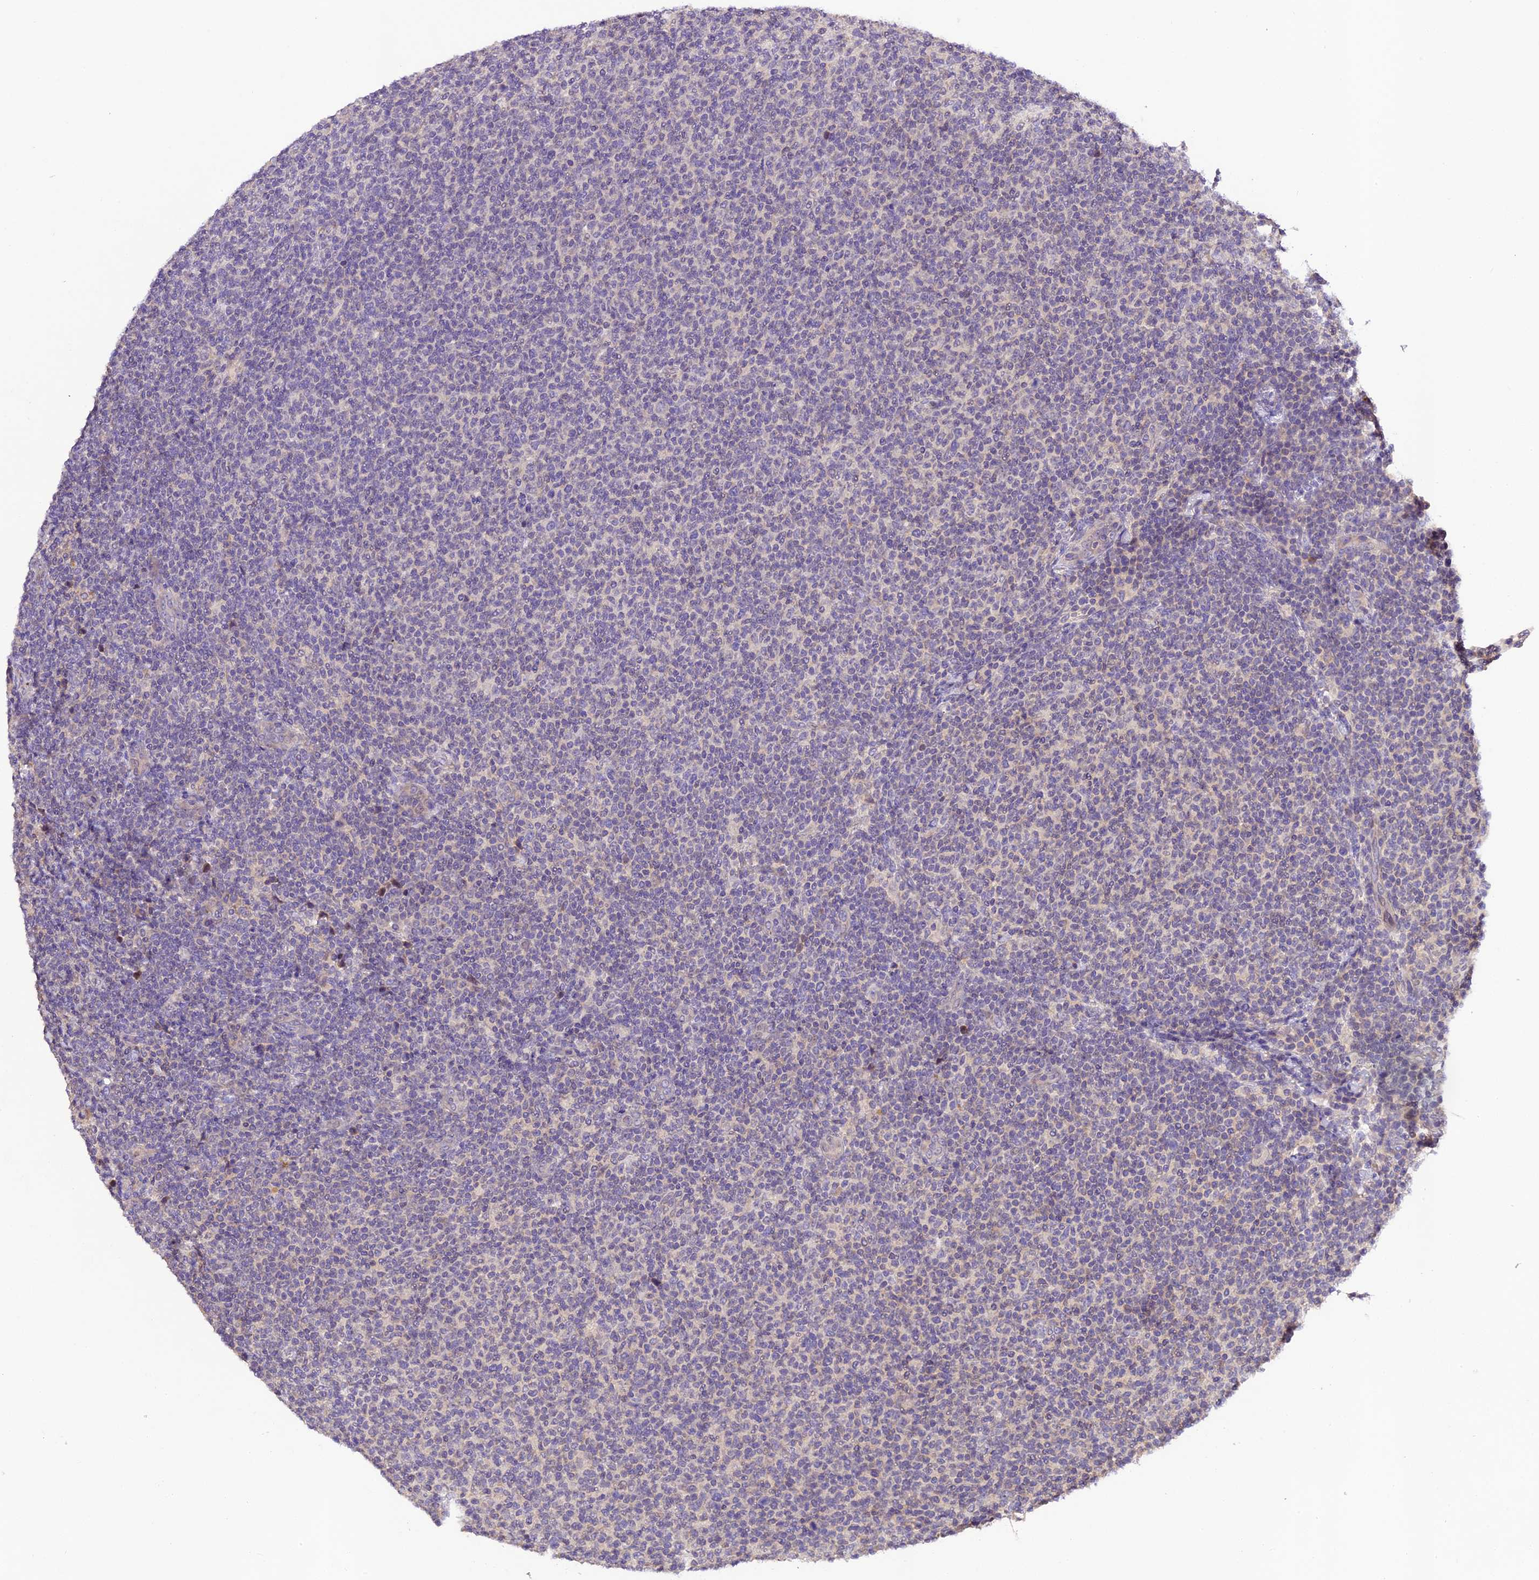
{"staining": {"intensity": "negative", "quantity": "none", "location": "none"}, "tissue": "lymphoma", "cell_type": "Tumor cells", "image_type": "cancer", "snomed": [{"axis": "morphology", "description": "Malignant lymphoma, non-Hodgkin's type, Low grade"}, {"axis": "topography", "description": "Lymph node"}], "caption": "Tumor cells are negative for brown protein staining in malignant lymphoma, non-Hodgkin's type (low-grade).", "gene": "DGKH", "patient": {"sex": "male", "age": 66}}